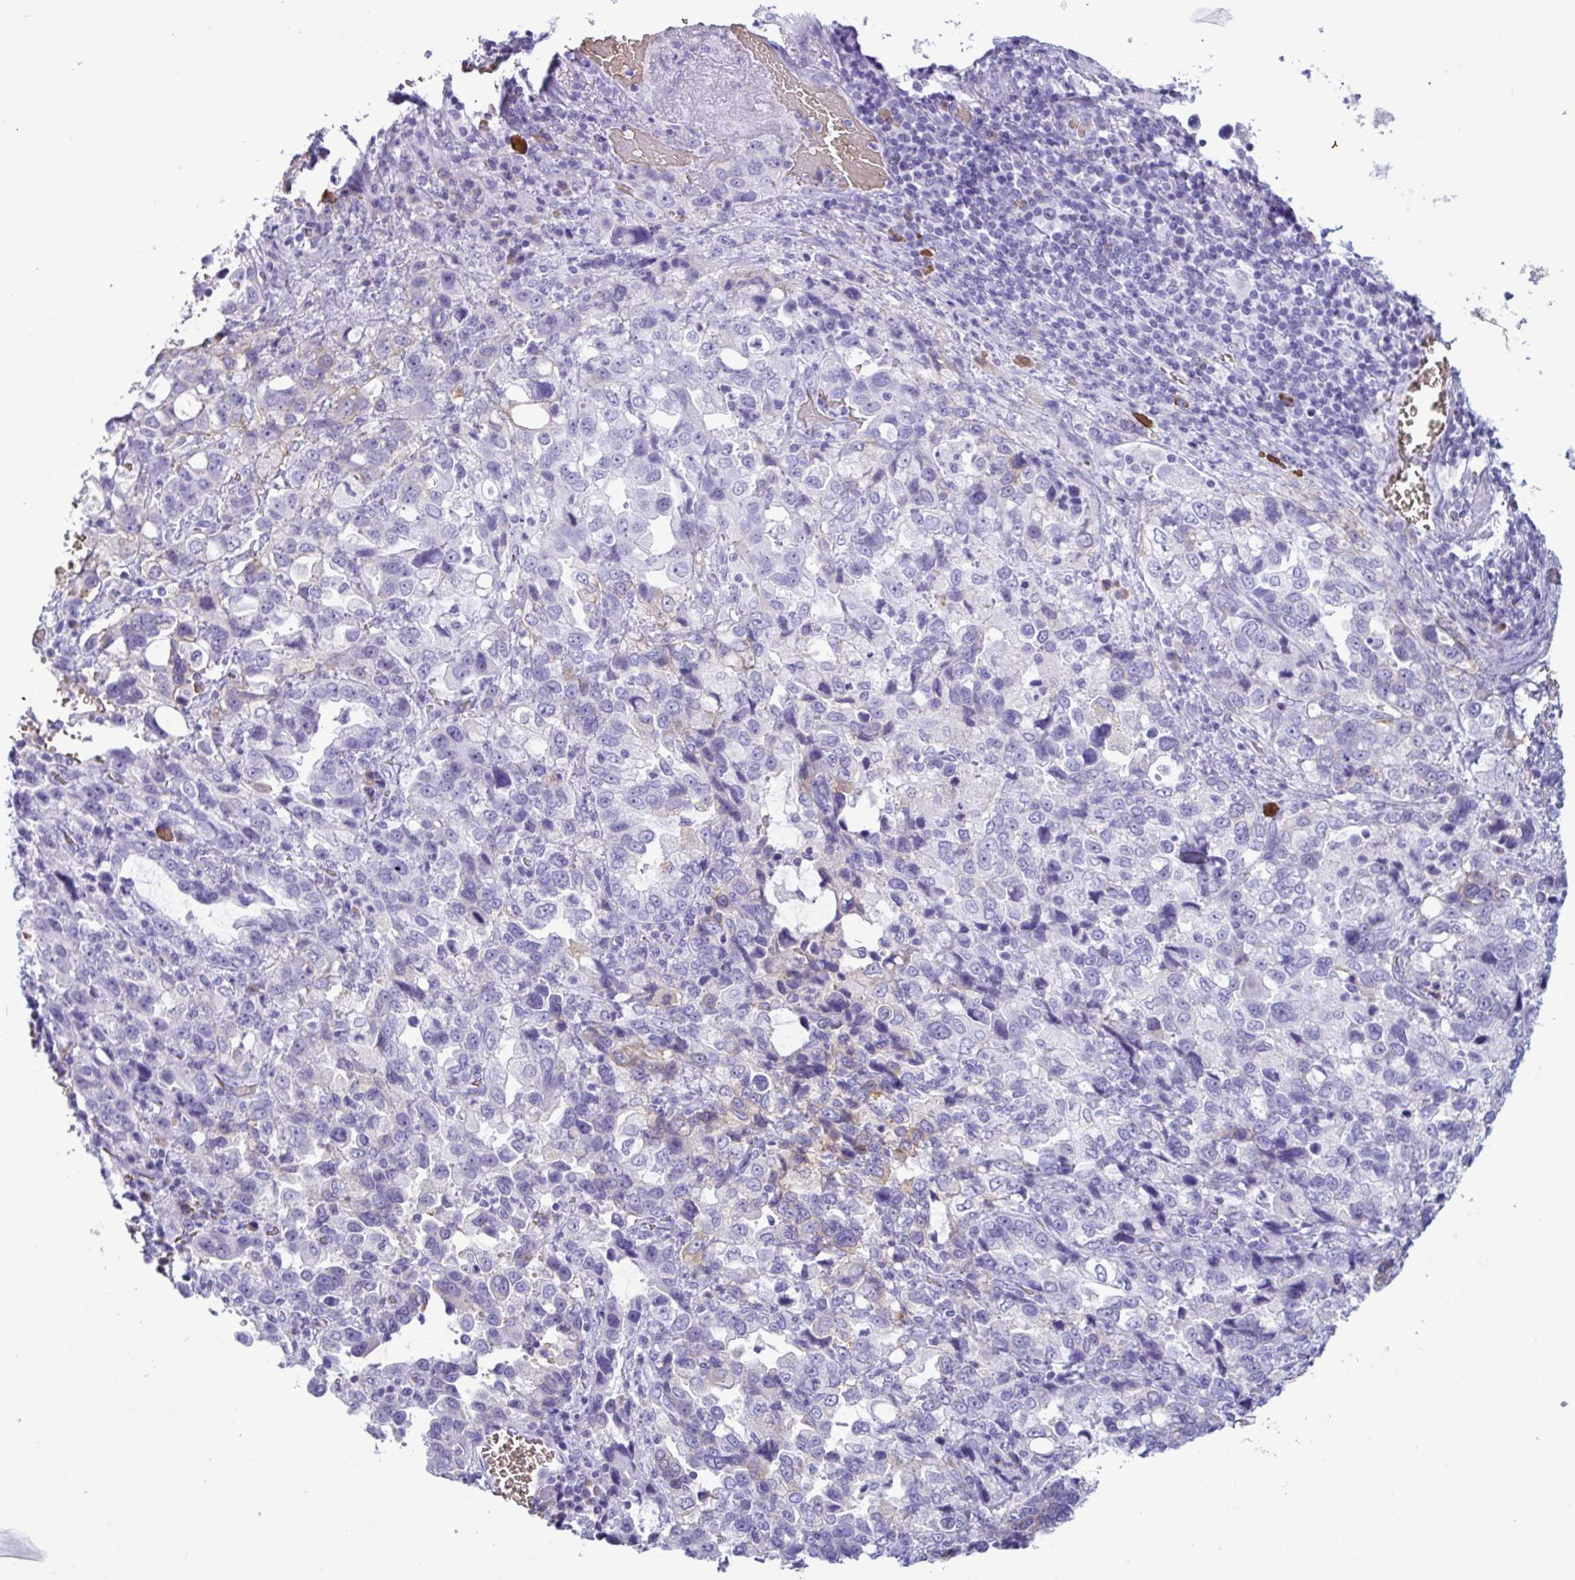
{"staining": {"intensity": "negative", "quantity": "none", "location": "none"}, "tissue": "stomach cancer", "cell_type": "Tumor cells", "image_type": "cancer", "snomed": [{"axis": "morphology", "description": "Adenocarcinoma, NOS"}, {"axis": "topography", "description": "Stomach, upper"}], "caption": "A high-resolution image shows immunohistochemistry (IHC) staining of adenocarcinoma (stomach), which shows no significant staining in tumor cells. Nuclei are stained in blue.", "gene": "SLC2A1", "patient": {"sex": "female", "age": 81}}